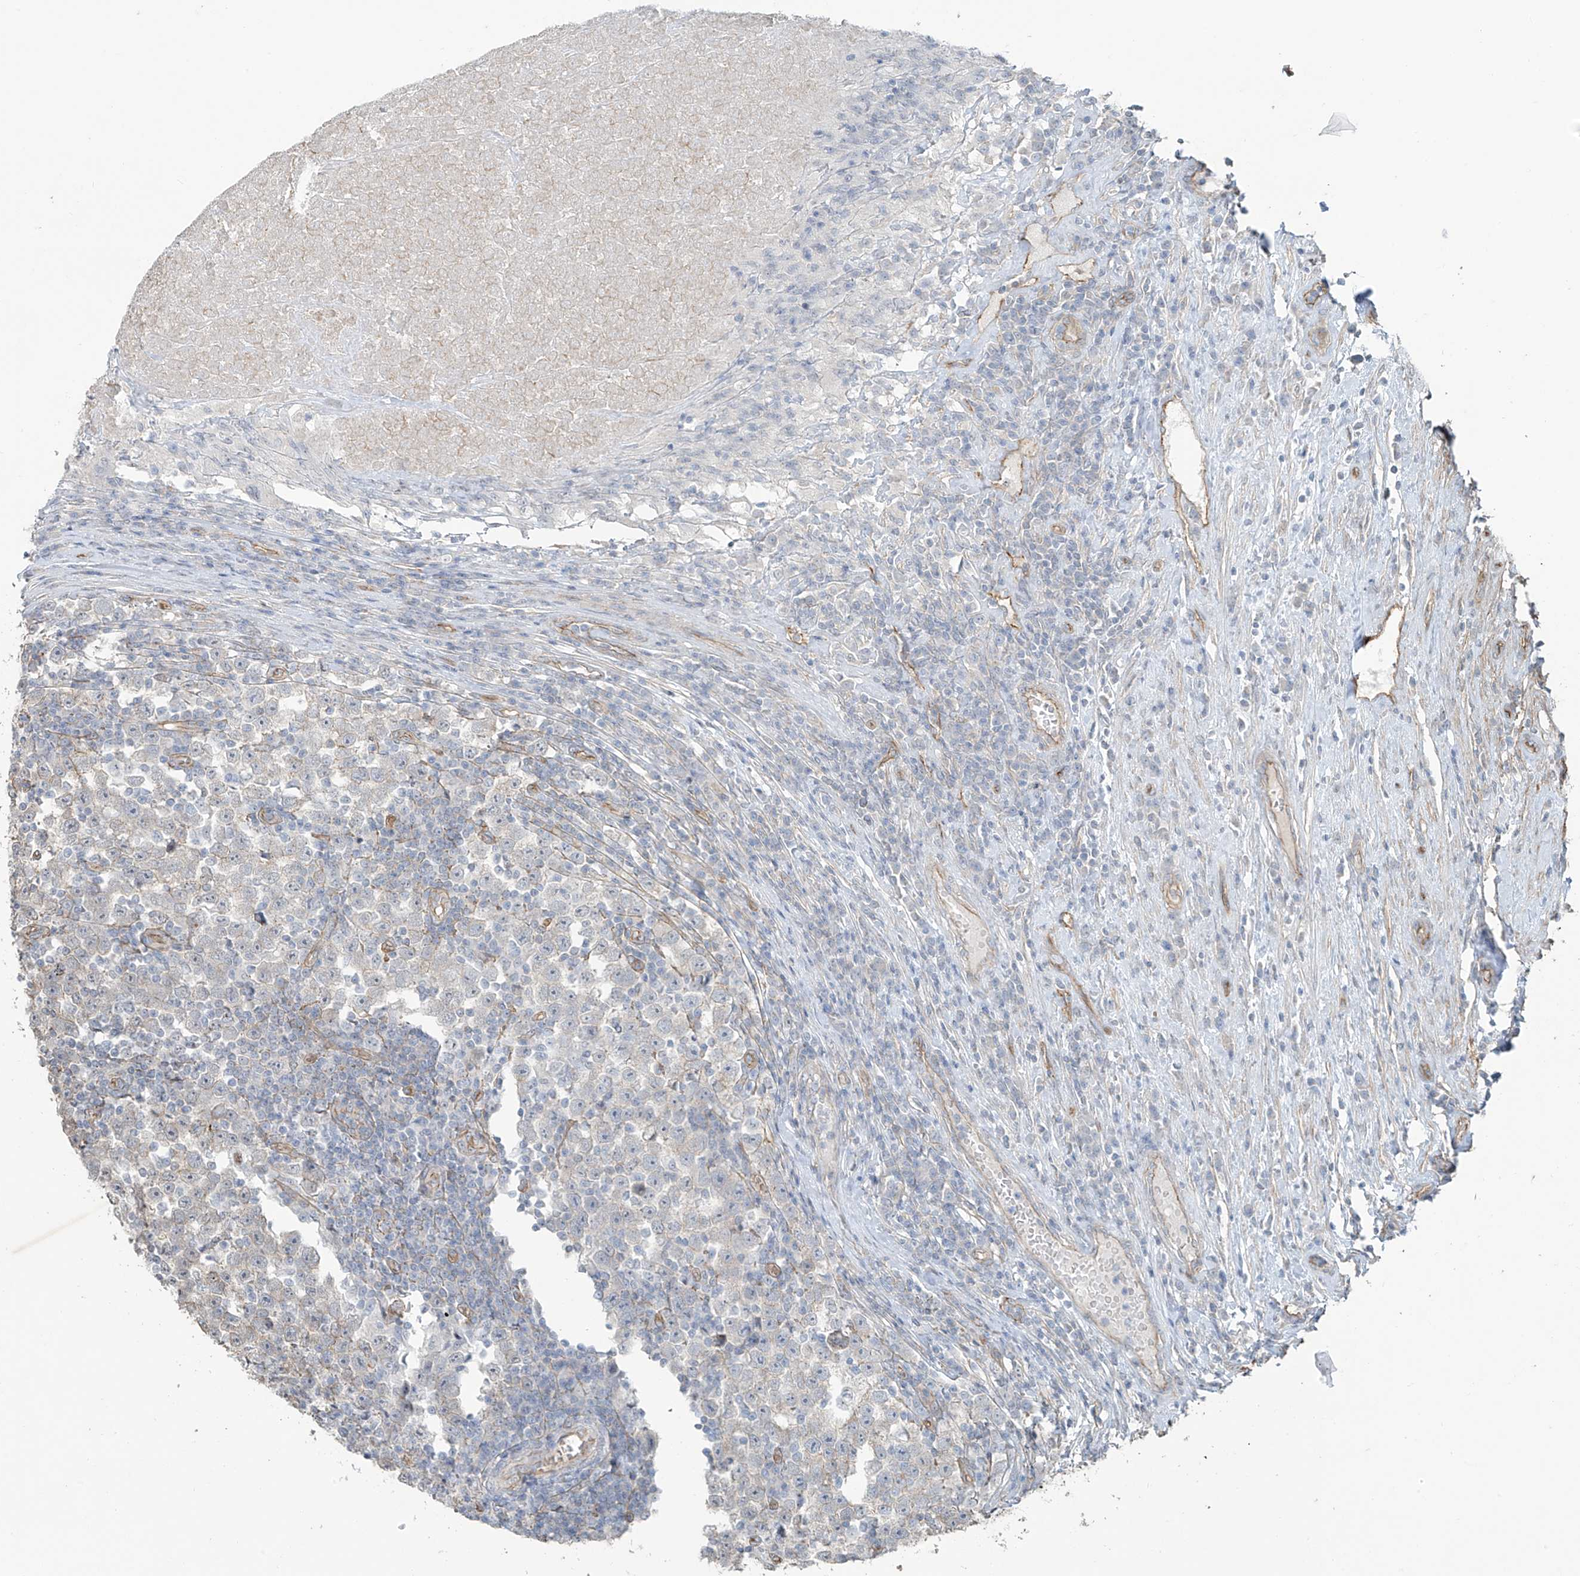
{"staining": {"intensity": "negative", "quantity": "none", "location": "none"}, "tissue": "testis cancer", "cell_type": "Tumor cells", "image_type": "cancer", "snomed": [{"axis": "morphology", "description": "Normal tissue, NOS"}, {"axis": "morphology", "description": "Seminoma, NOS"}, {"axis": "topography", "description": "Testis"}], "caption": "IHC of human testis cancer (seminoma) exhibits no expression in tumor cells. (Brightfield microscopy of DAB IHC at high magnification).", "gene": "TUBE1", "patient": {"sex": "male", "age": 43}}